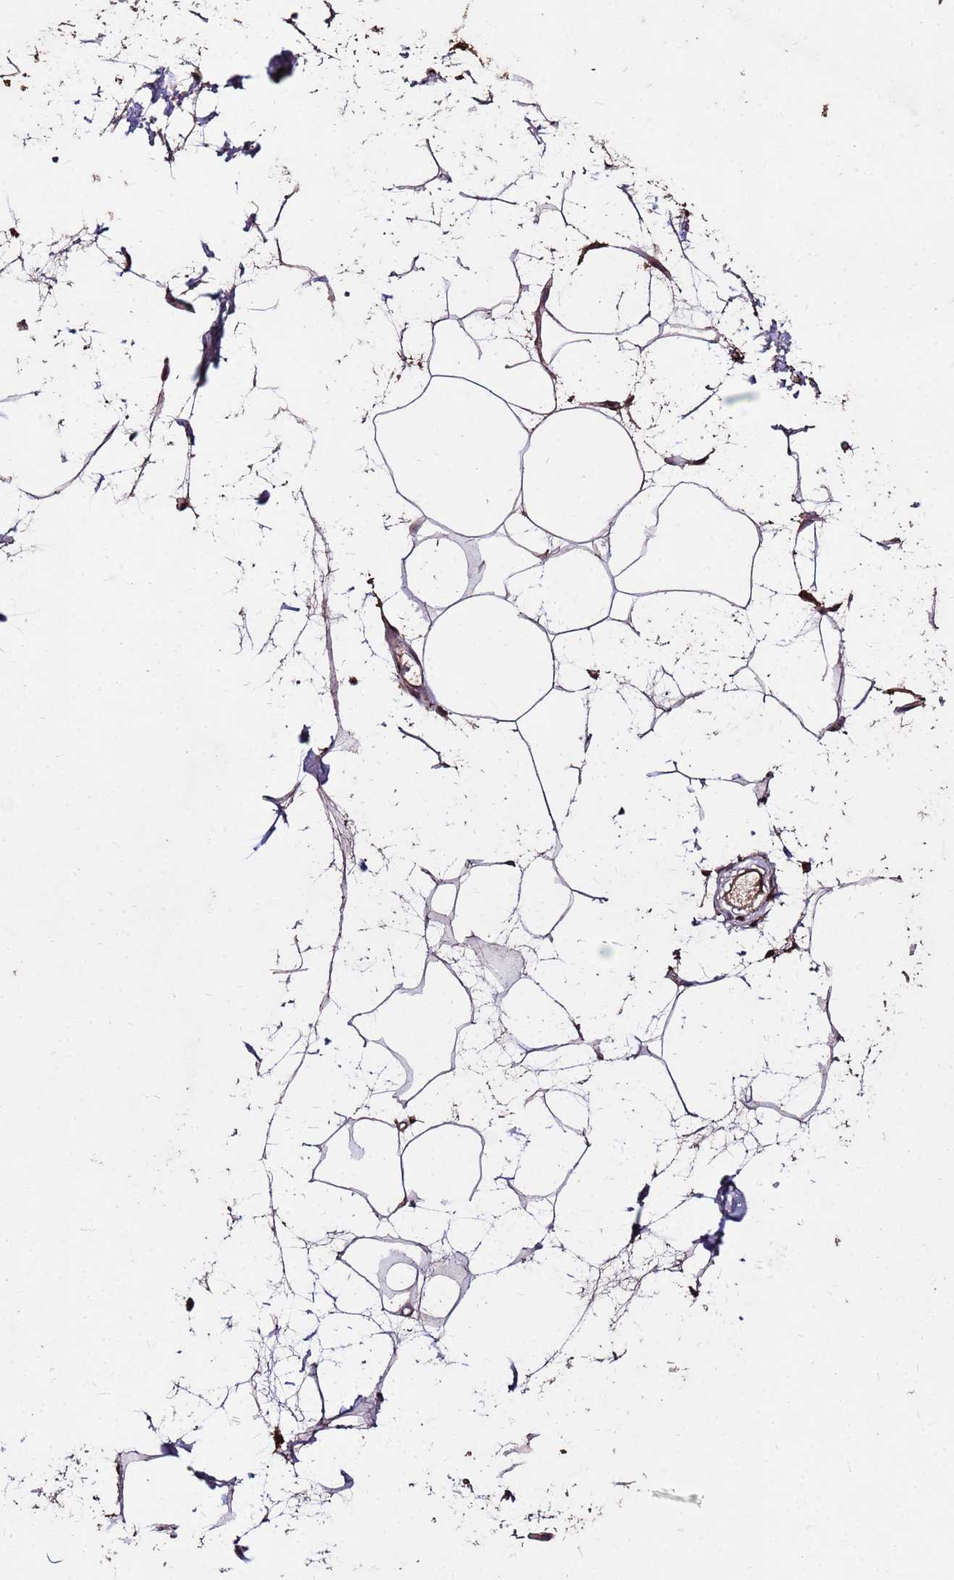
{"staining": {"intensity": "moderate", "quantity": ">75%", "location": "cytoplasmic/membranous"}, "tissue": "adipose tissue", "cell_type": "Adipocytes", "image_type": "normal", "snomed": [{"axis": "morphology", "description": "Normal tissue, NOS"}, {"axis": "topography", "description": "Adipose tissue"}], "caption": "Protein expression analysis of benign adipose tissue exhibits moderate cytoplasmic/membranous positivity in approximately >75% of adipocytes. The staining was performed using DAB (3,3'-diaminobenzidine) to visualize the protein expression in brown, while the nuclei were stained in blue with hematoxylin (Magnification: 20x).", "gene": "TOR4A", "patient": {"sex": "female", "age": 37}}